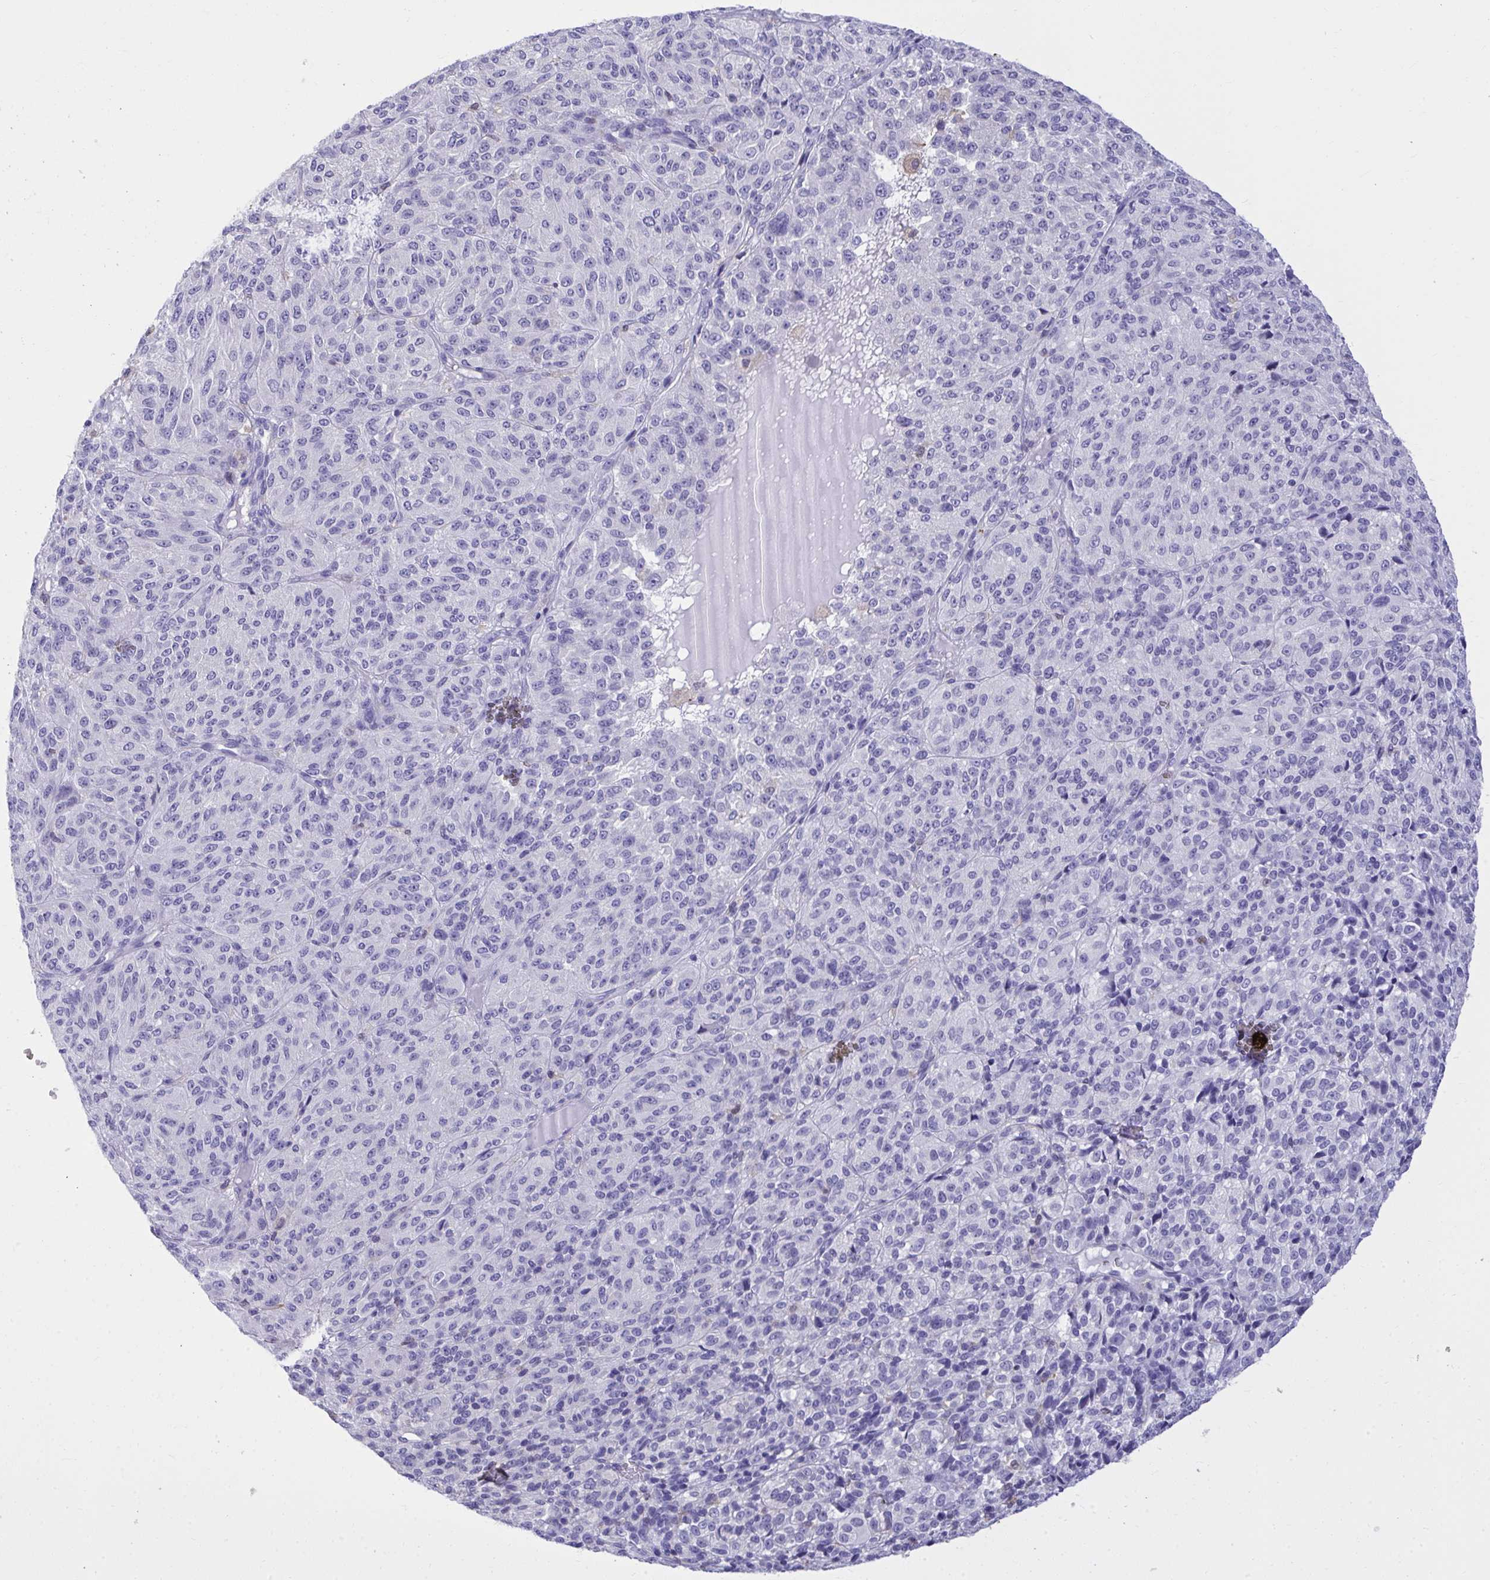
{"staining": {"intensity": "negative", "quantity": "none", "location": "none"}, "tissue": "melanoma", "cell_type": "Tumor cells", "image_type": "cancer", "snomed": [{"axis": "morphology", "description": "Malignant melanoma, Metastatic site"}, {"axis": "topography", "description": "Brain"}], "caption": "A micrograph of human melanoma is negative for staining in tumor cells.", "gene": "PSD", "patient": {"sex": "female", "age": 56}}